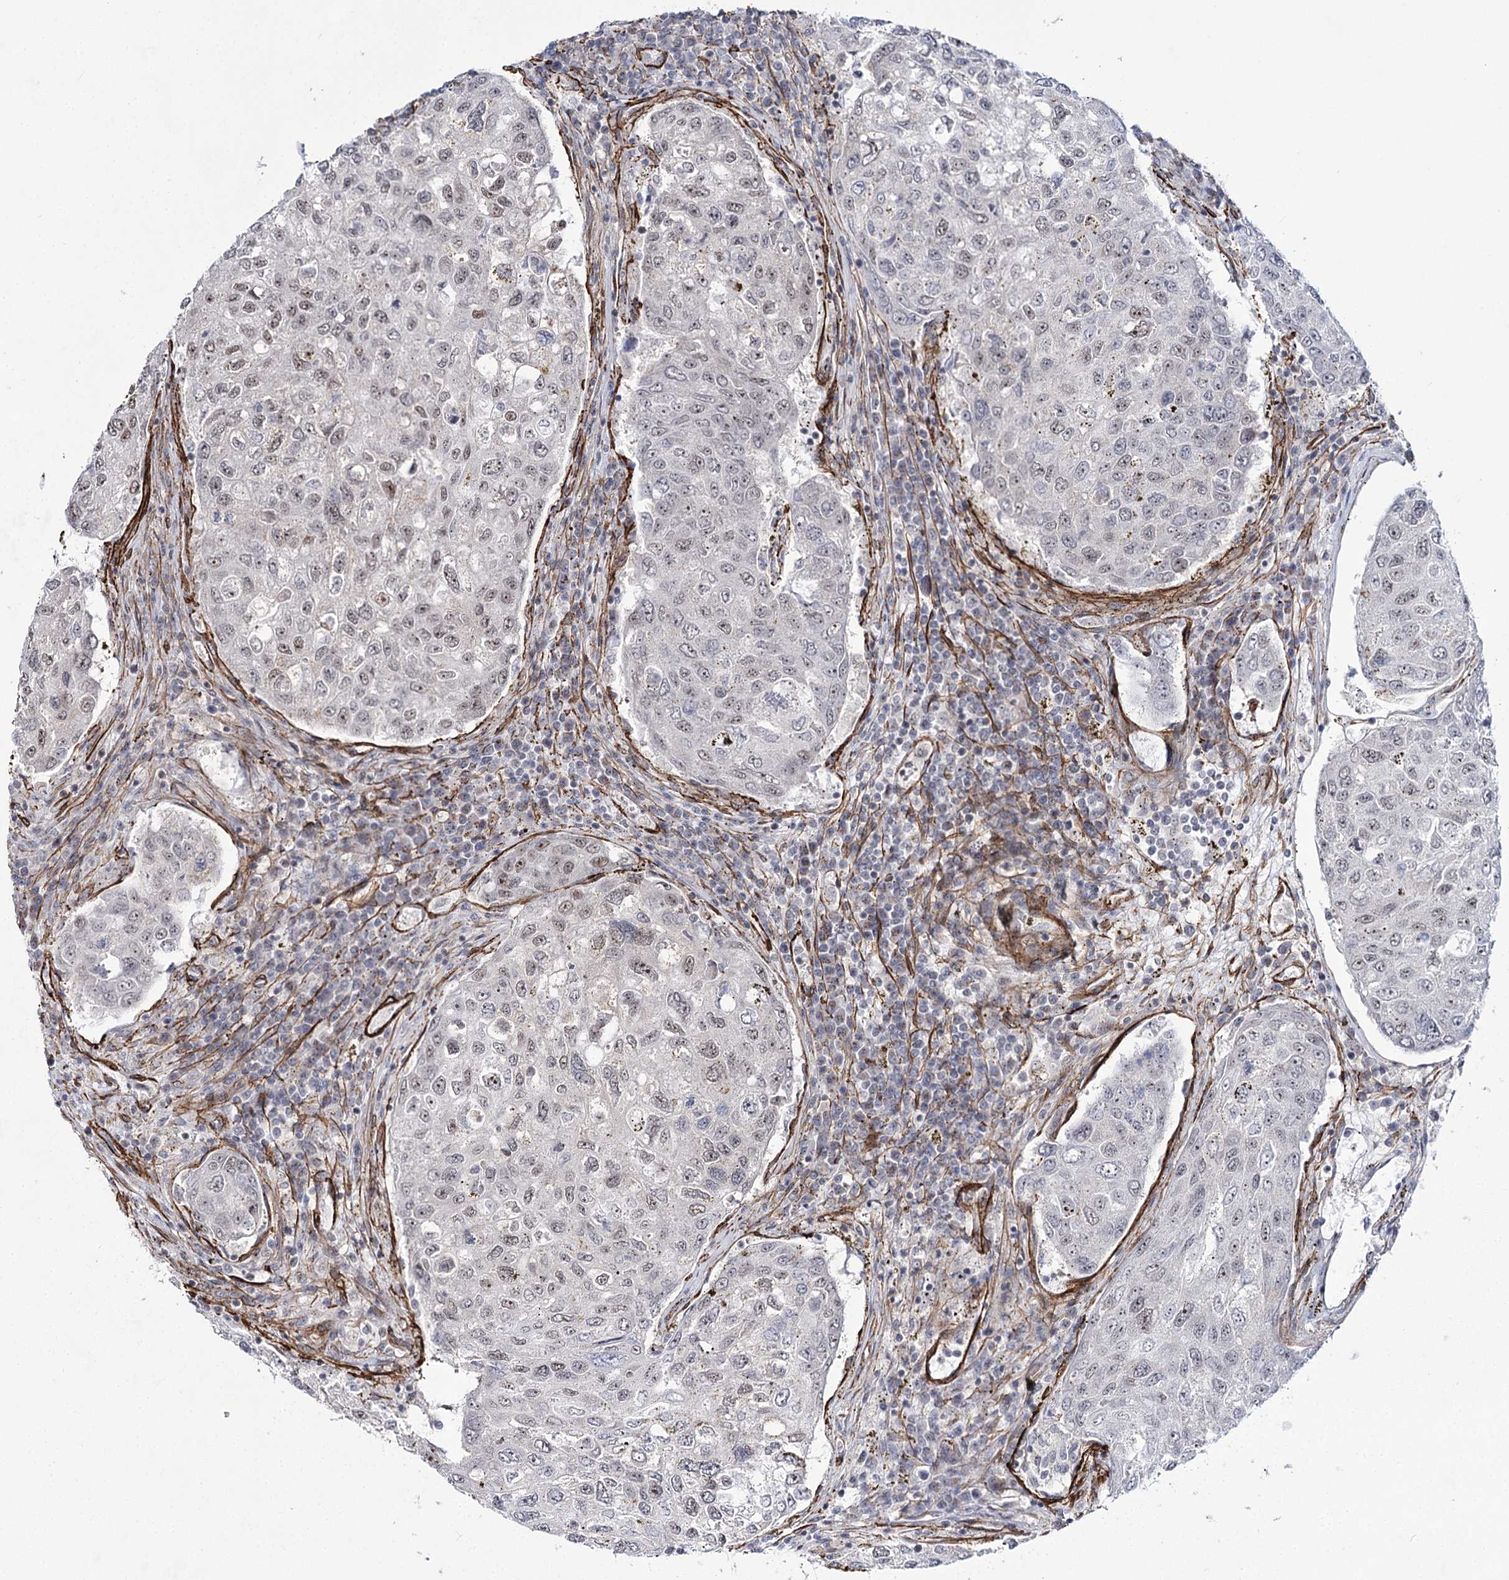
{"staining": {"intensity": "weak", "quantity": "<25%", "location": "nuclear"}, "tissue": "urothelial cancer", "cell_type": "Tumor cells", "image_type": "cancer", "snomed": [{"axis": "morphology", "description": "Urothelial carcinoma, High grade"}, {"axis": "topography", "description": "Lymph node"}, {"axis": "topography", "description": "Urinary bladder"}], "caption": "Tumor cells are negative for brown protein staining in urothelial cancer. Brightfield microscopy of immunohistochemistry (IHC) stained with DAB (3,3'-diaminobenzidine) (brown) and hematoxylin (blue), captured at high magnification.", "gene": "CWF19L1", "patient": {"sex": "male", "age": 51}}